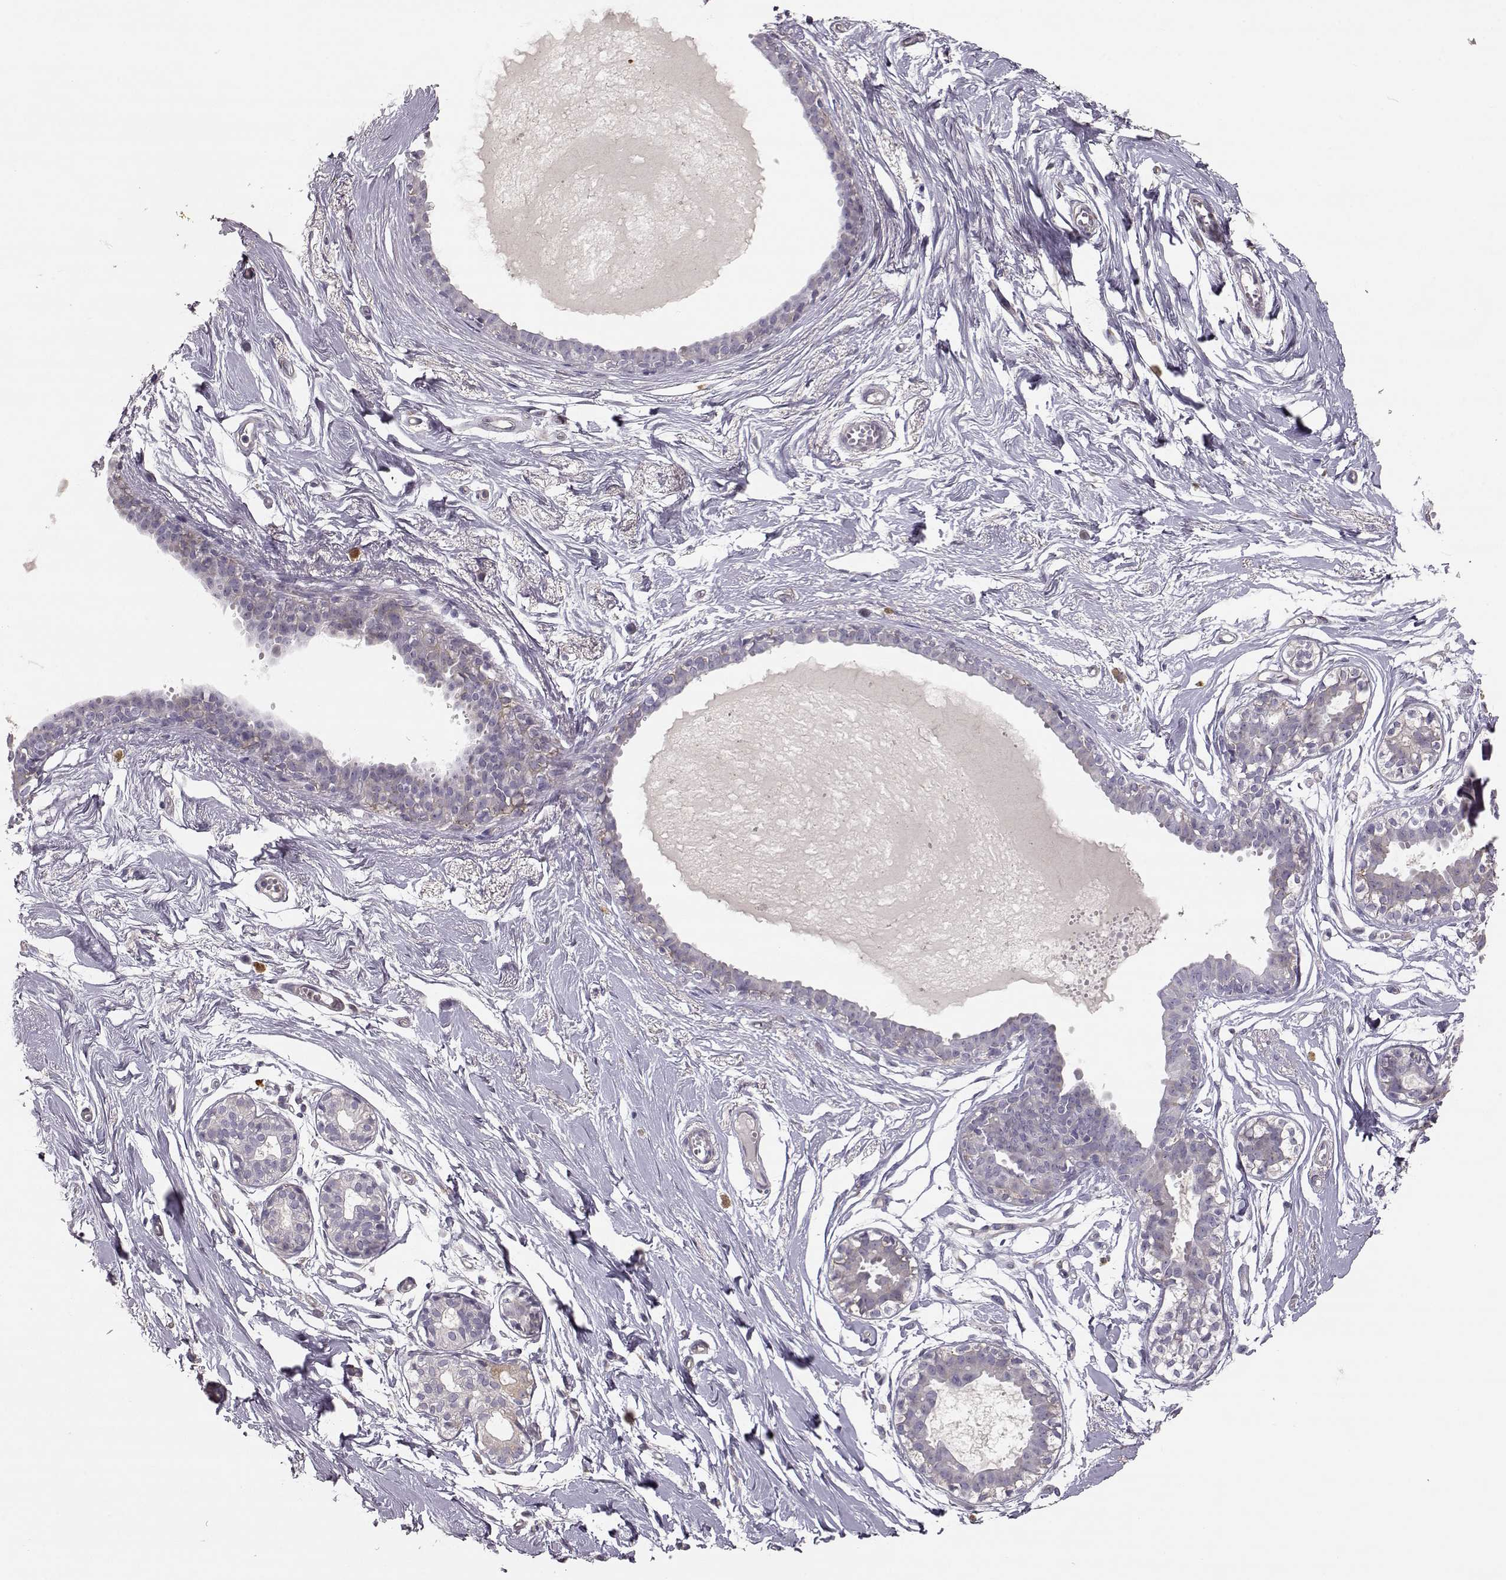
{"staining": {"intensity": "negative", "quantity": "none", "location": "none"}, "tissue": "breast", "cell_type": "Adipocytes", "image_type": "normal", "snomed": [{"axis": "morphology", "description": "Normal tissue, NOS"}, {"axis": "topography", "description": "Breast"}], "caption": "This is an immunohistochemistry micrograph of normal human breast. There is no expression in adipocytes.", "gene": "GHR", "patient": {"sex": "female", "age": 49}}